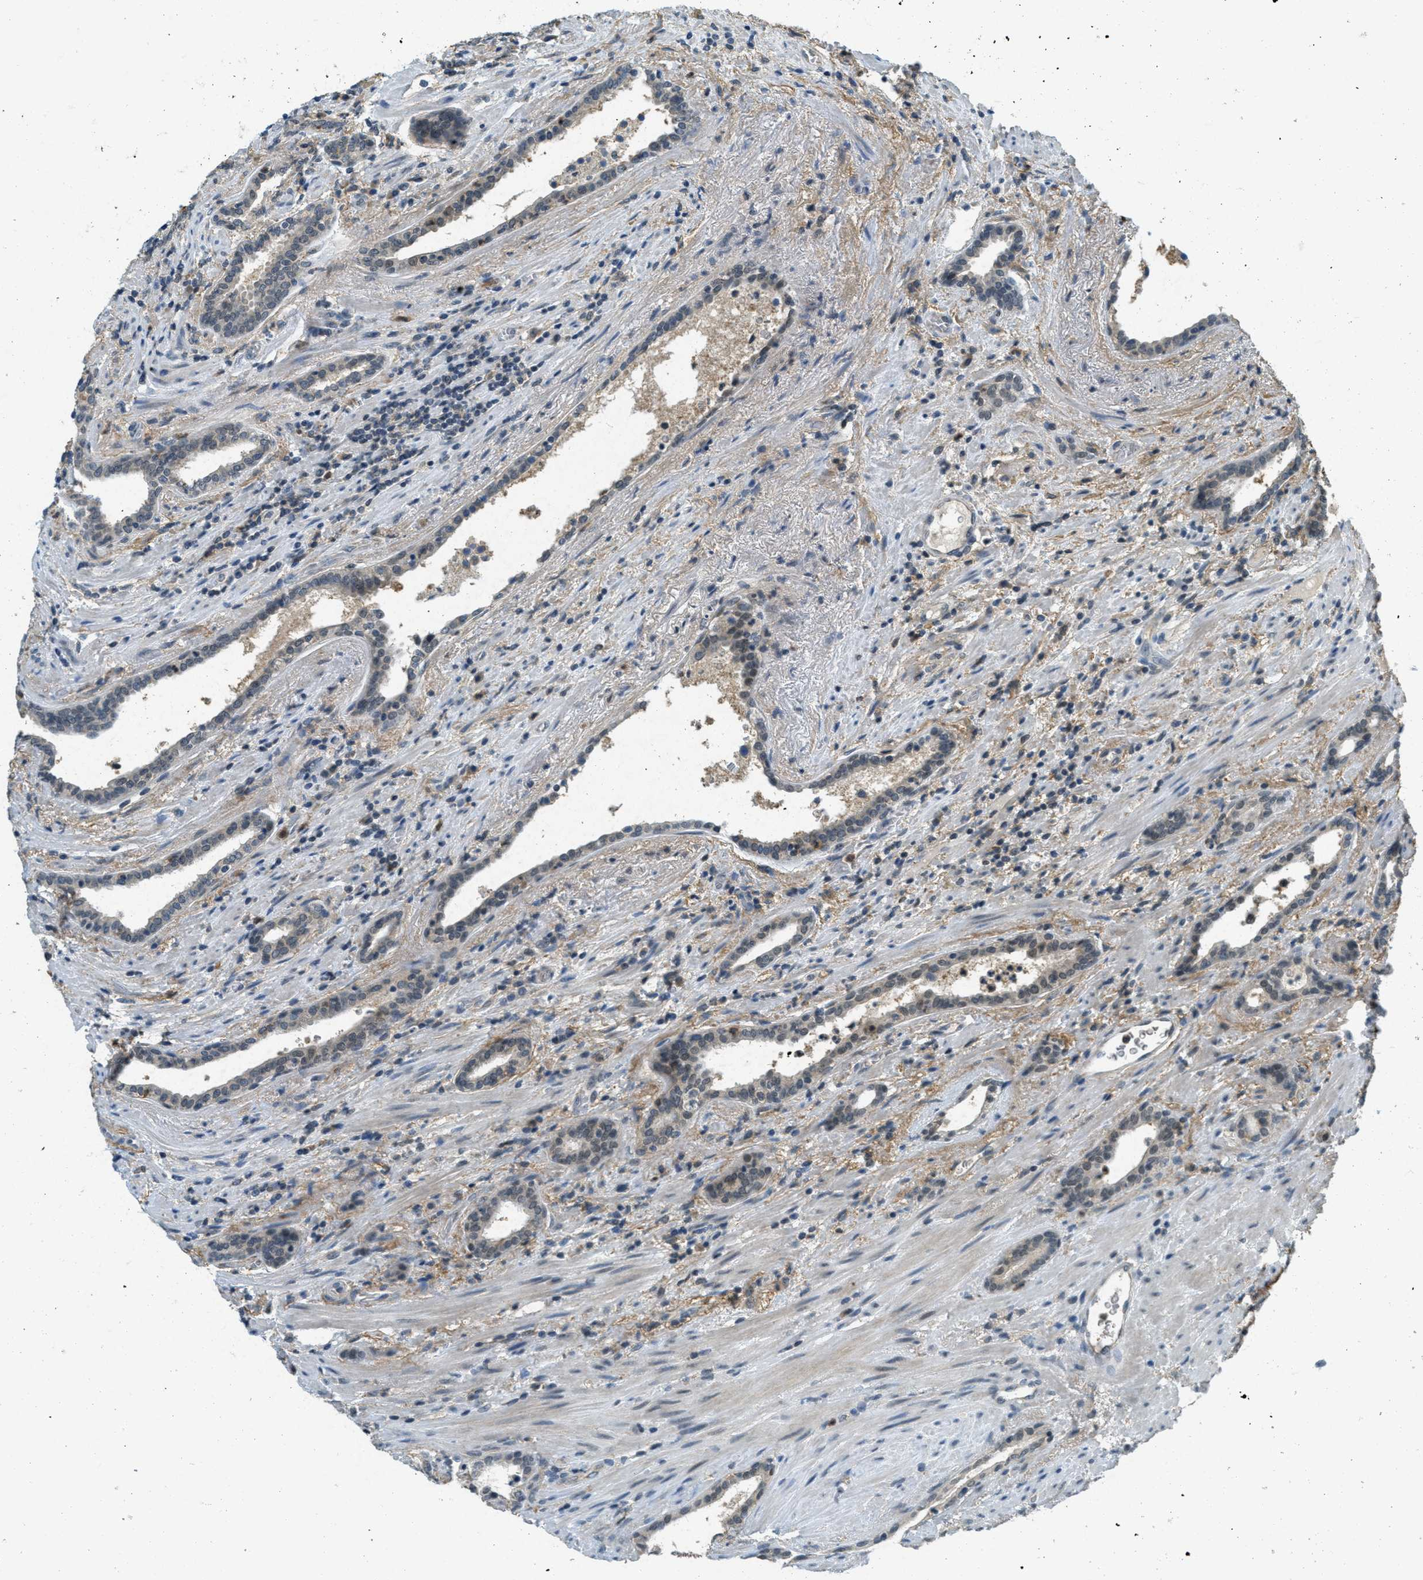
{"staining": {"intensity": "weak", "quantity": "25%-75%", "location": "cytoplasmic/membranous"}, "tissue": "prostate cancer", "cell_type": "Tumor cells", "image_type": "cancer", "snomed": [{"axis": "morphology", "description": "Adenocarcinoma, High grade"}, {"axis": "topography", "description": "Prostate"}], "caption": "A low amount of weak cytoplasmic/membranous expression is identified in approximately 25%-75% of tumor cells in prostate cancer (adenocarcinoma (high-grade)) tissue.", "gene": "TCF20", "patient": {"sex": "male", "age": 71}}